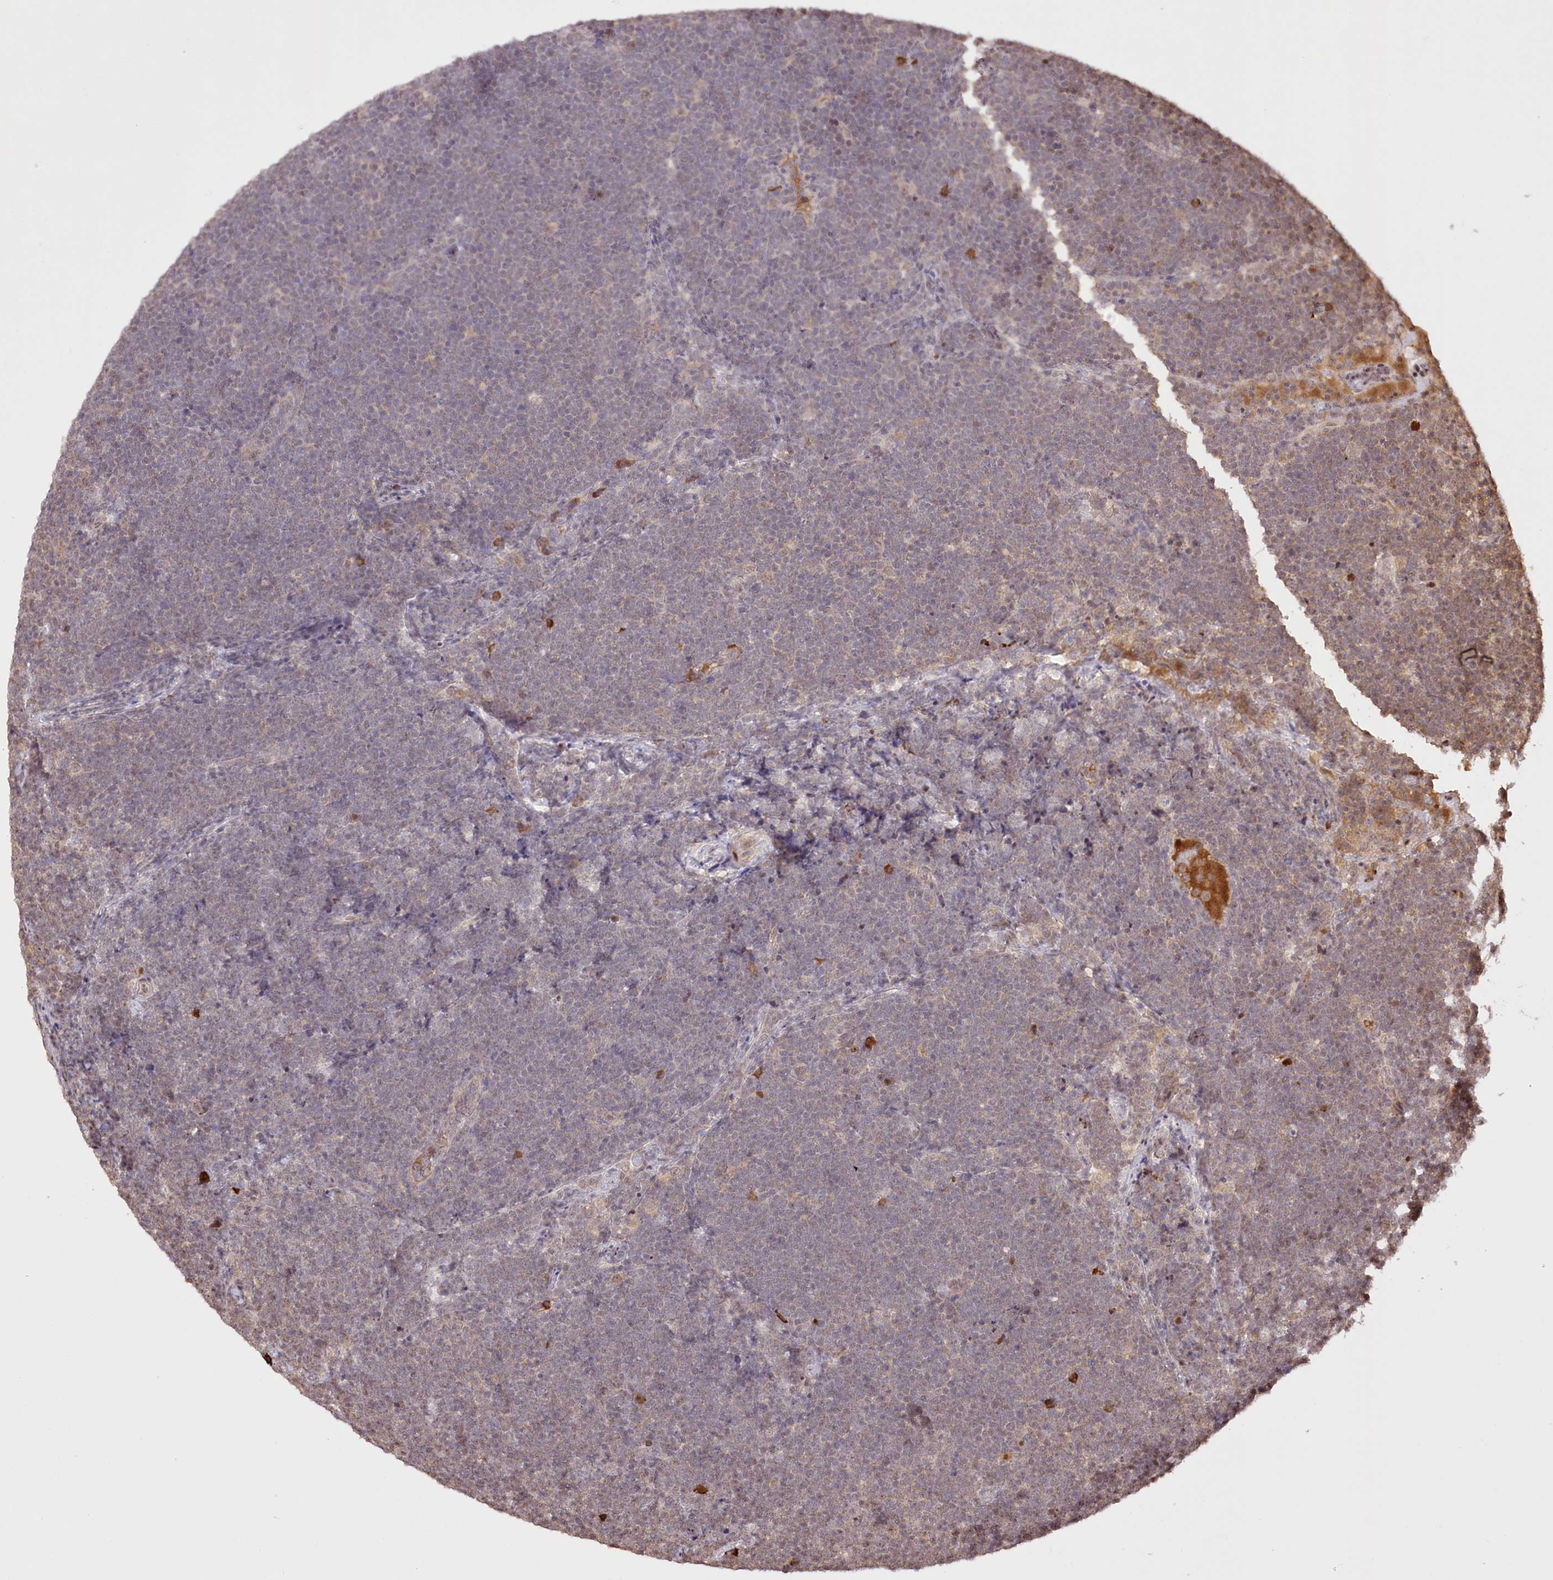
{"staining": {"intensity": "weak", "quantity": "25%-75%", "location": "cytoplasmic/membranous"}, "tissue": "lymphoma", "cell_type": "Tumor cells", "image_type": "cancer", "snomed": [{"axis": "morphology", "description": "Malignant lymphoma, non-Hodgkin's type, High grade"}, {"axis": "topography", "description": "Lymph node"}], "caption": "Weak cytoplasmic/membranous positivity for a protein is appreciated in about 25%-75% of tumor cells of lymphoma using immunohistochemistry (IHC).", "gene": "PYROXD1", "patient": {"sex": "male", "age": 13}}